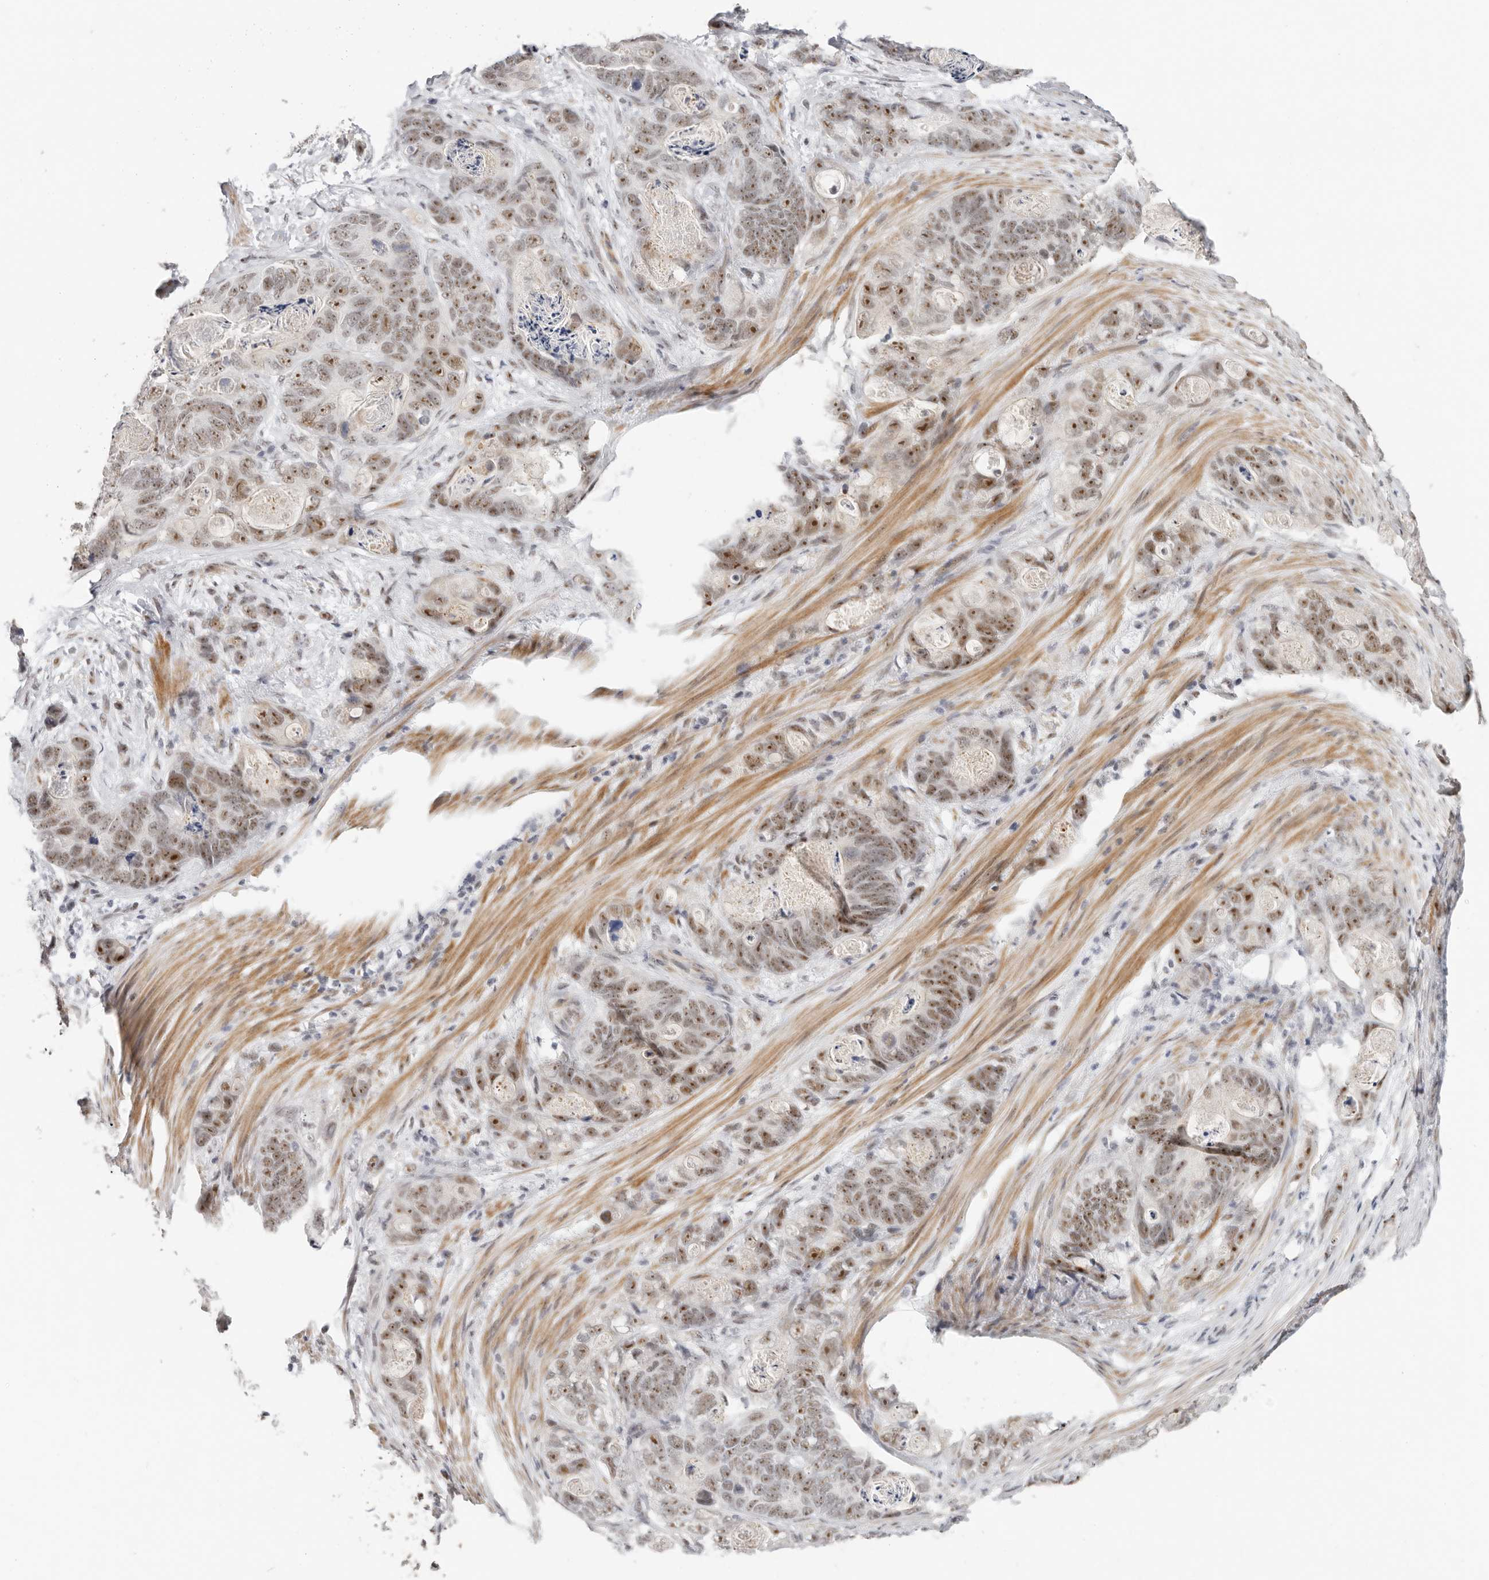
{"staining": {"intensity": "moderate", "quantity": ">75%", "location": "nuclear"}, "tissue": "stomach cancer", "cell_type": "Tumor cells", "image_type": "cancer", "snomed": [{"axis": "morphology", "description": "Normal tissue, NOS"}, {"axis": "morphology", "description": "Adenocarcinoma, NOS"}, {"axis": "topography", "description": "Stomach"}], "caption": "This image demonstrates immunohistochemistry staining of human stomach cancer, with medium moderate nuclear positivity in about >75% of tumor cells.", "gene": "LARP7", "patient": {"sex": "female", "age": 89}}